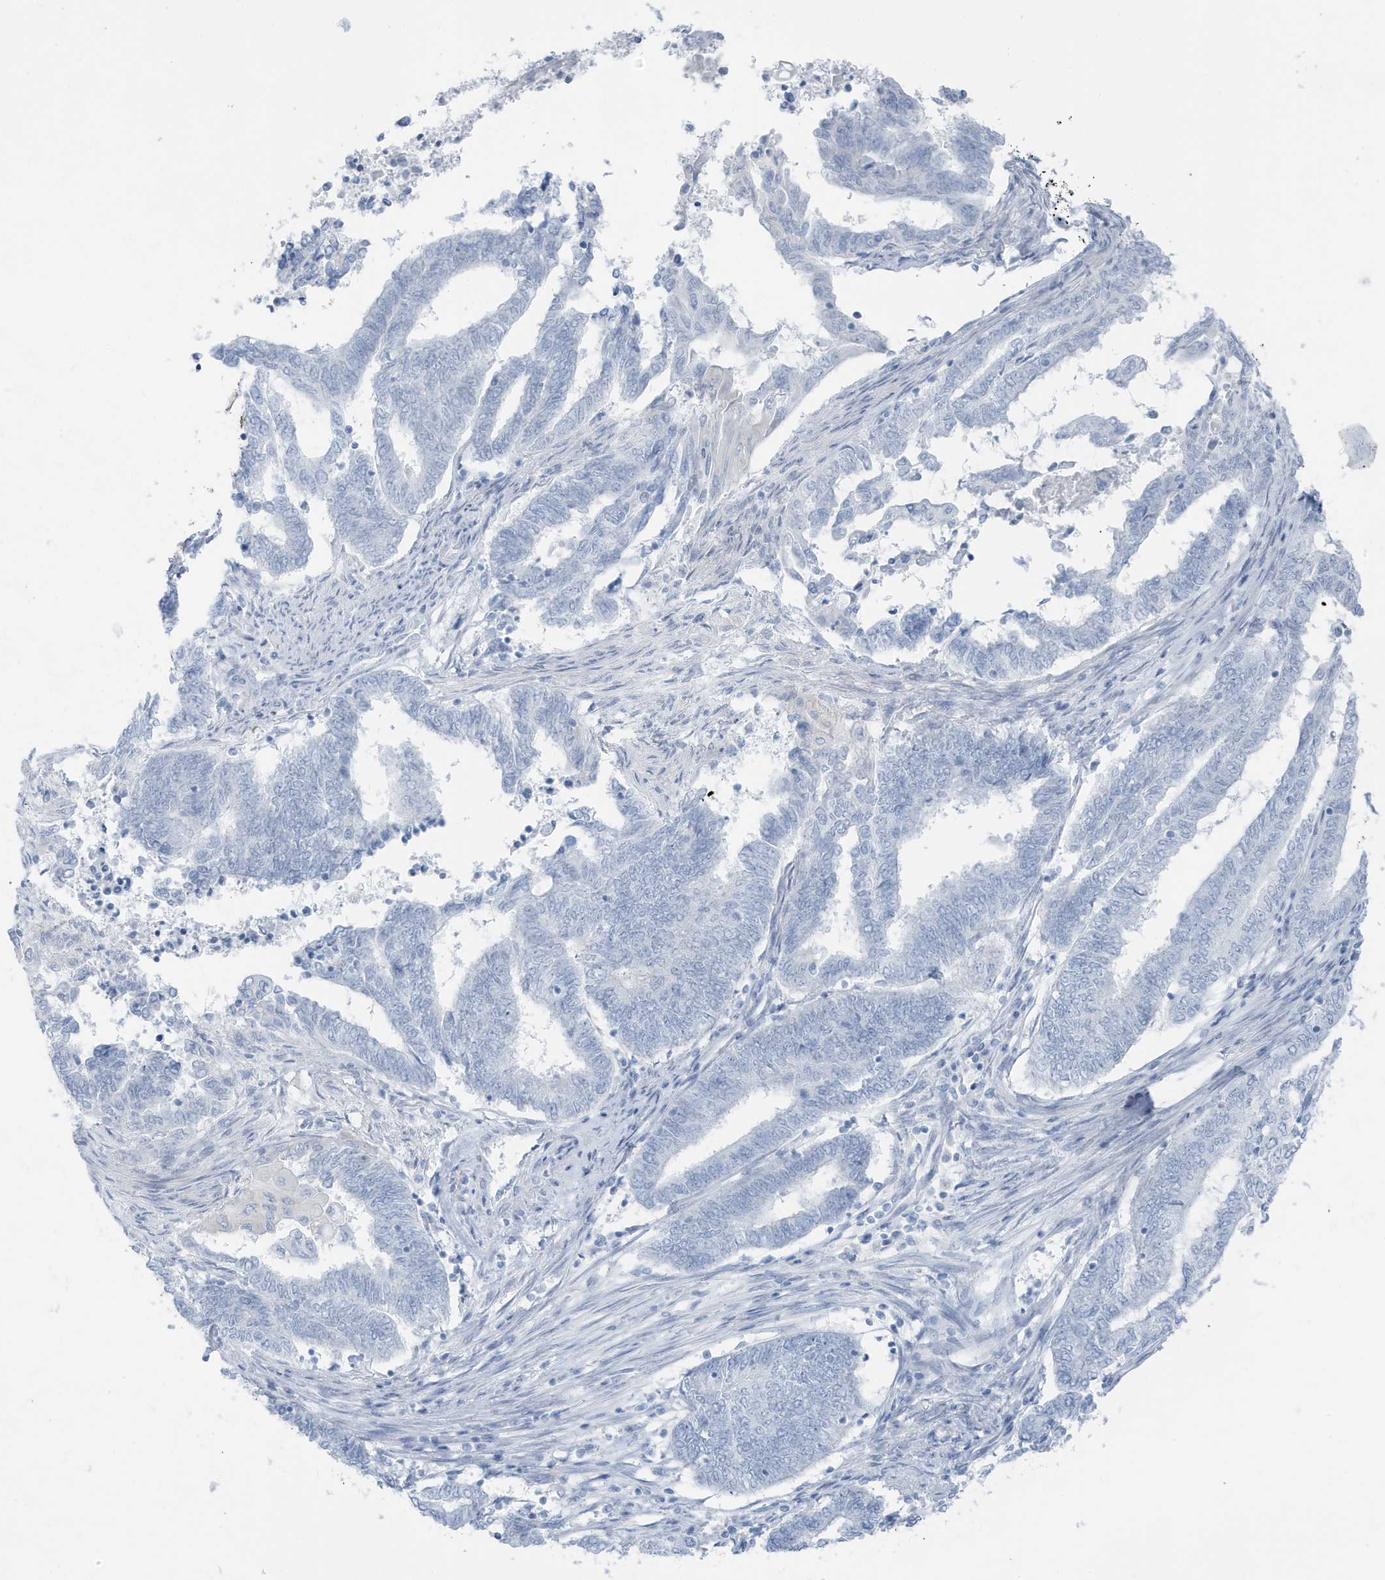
{"staining": {"intensity": "negative", "quantity": "none", "location": "none"}, "tissue": "endometrial cancer", "cell_type": "Tumor cells", "image_type": "cancer", "snomed": [{"axis": "morphology", "description": "Adenocarcinoma, NOS"}, {"axis": "topography", "description": "Uterus"}, {"axis": "topography", "description": "Endometrium"}], "caption": "Immunohistochemistry (IHC) image of neoplastic tissue: human endometrial cancer stained with DAB (3,3'-diaminobenzidine) shows no significant protein expression in tumor cells.", "gene": "ZFP64", "patient": {"sex": "female", "age": 70}}